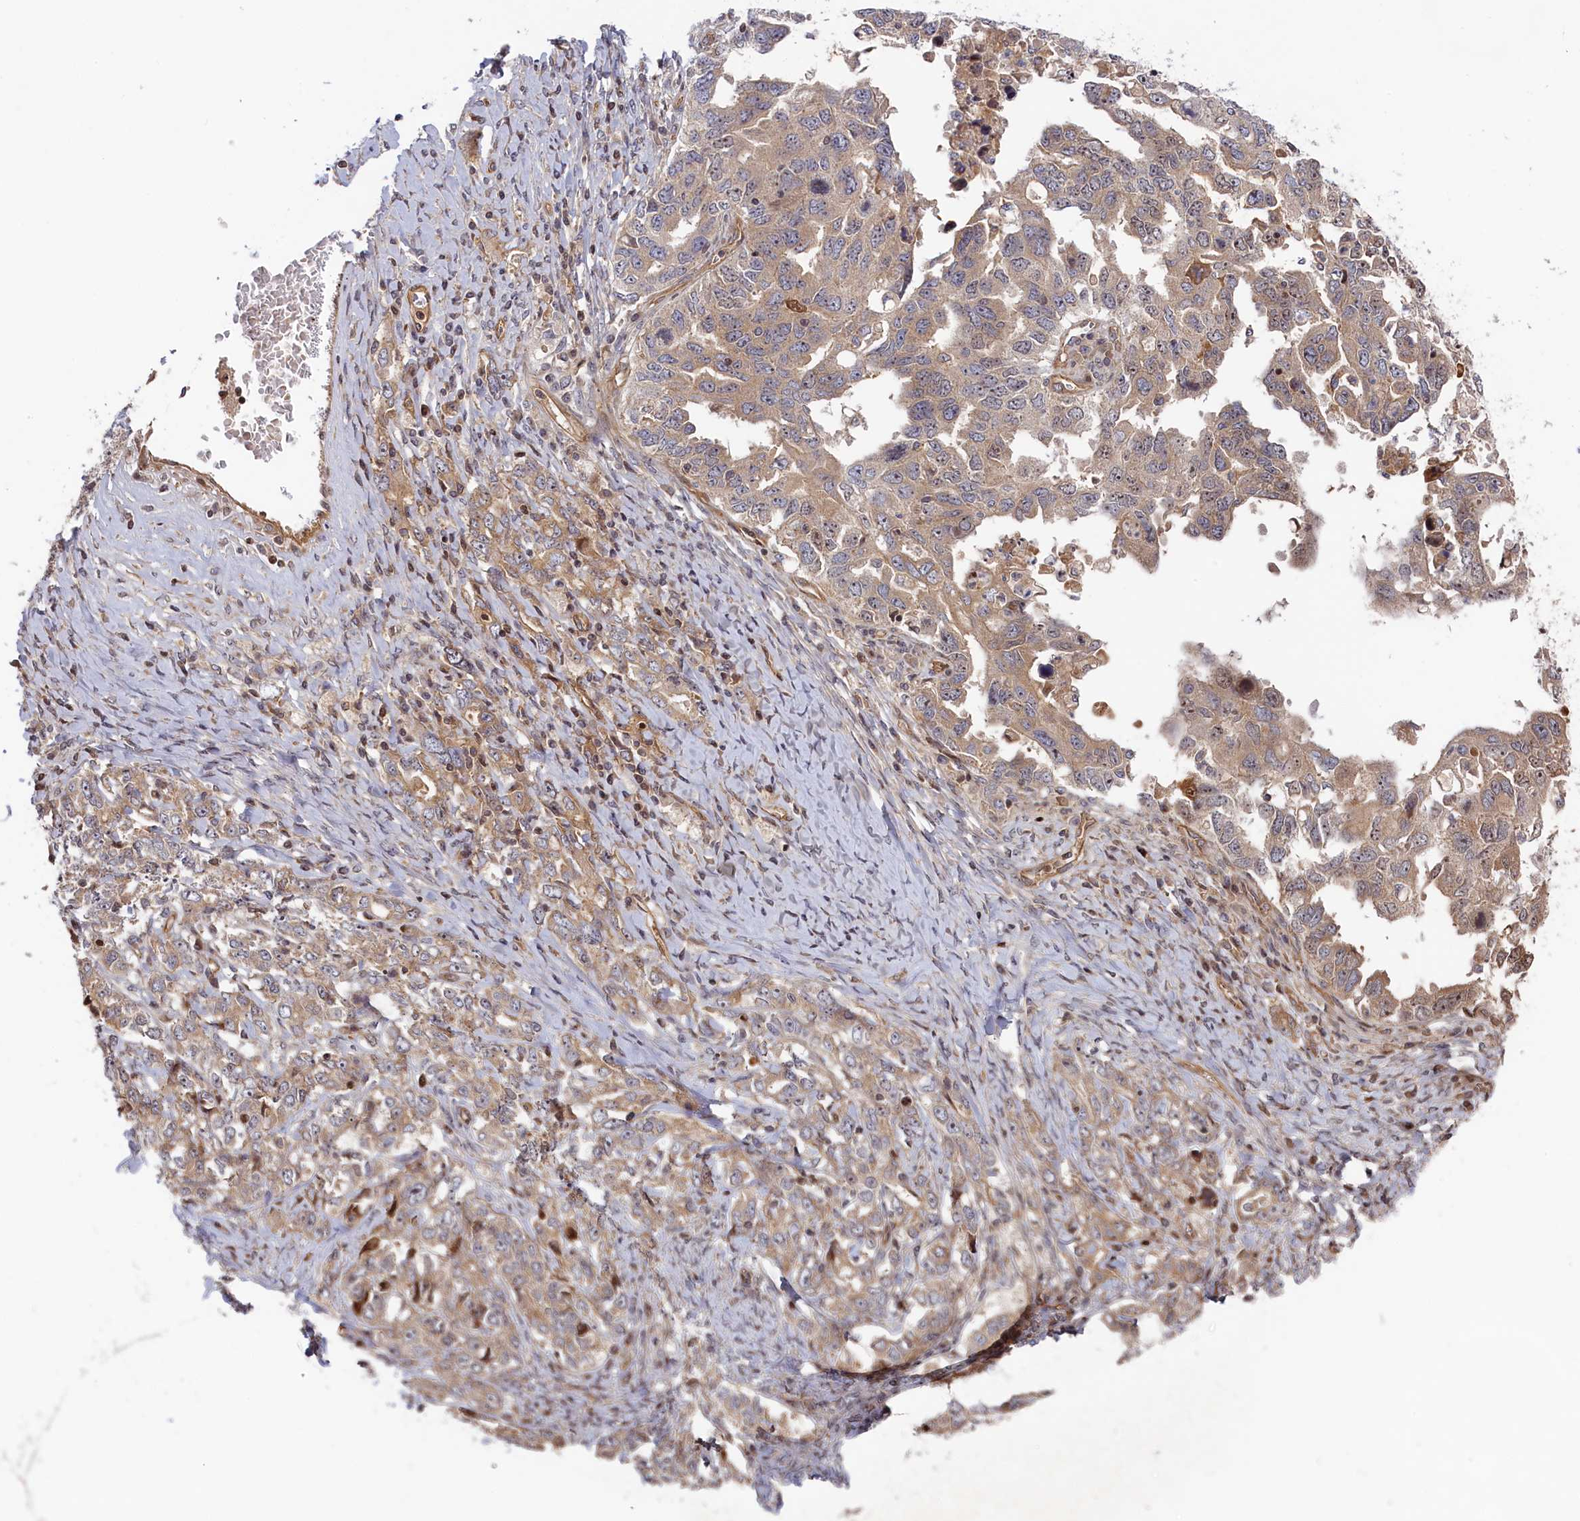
{"staining": {"intensity": "weak", "quantity": ">75%", "location": "cytoplasmic/membranous"}, "tissue": "ovarian cancer", "cell_type": "Tumor cells", "image_type": "cancer", "snomed": [{"axis": "morphology", "description": "Carcinoma, endometroid"}, {"axis": "topography", "description": "Ovary"}], "caption": "Immunohistochemistry of human ovarian cancer reveals low levels of weak cytoplasmic/membranous positivity in about >75% of tumor cells. The staining was performed using DAB (3,3'-diaminobenzidine), with brown indicating positive protein expression. Nuclei are stained blue with hematoxylin.", "gene": "CEP44", "patient": {"sex": "female", "age": 62}}